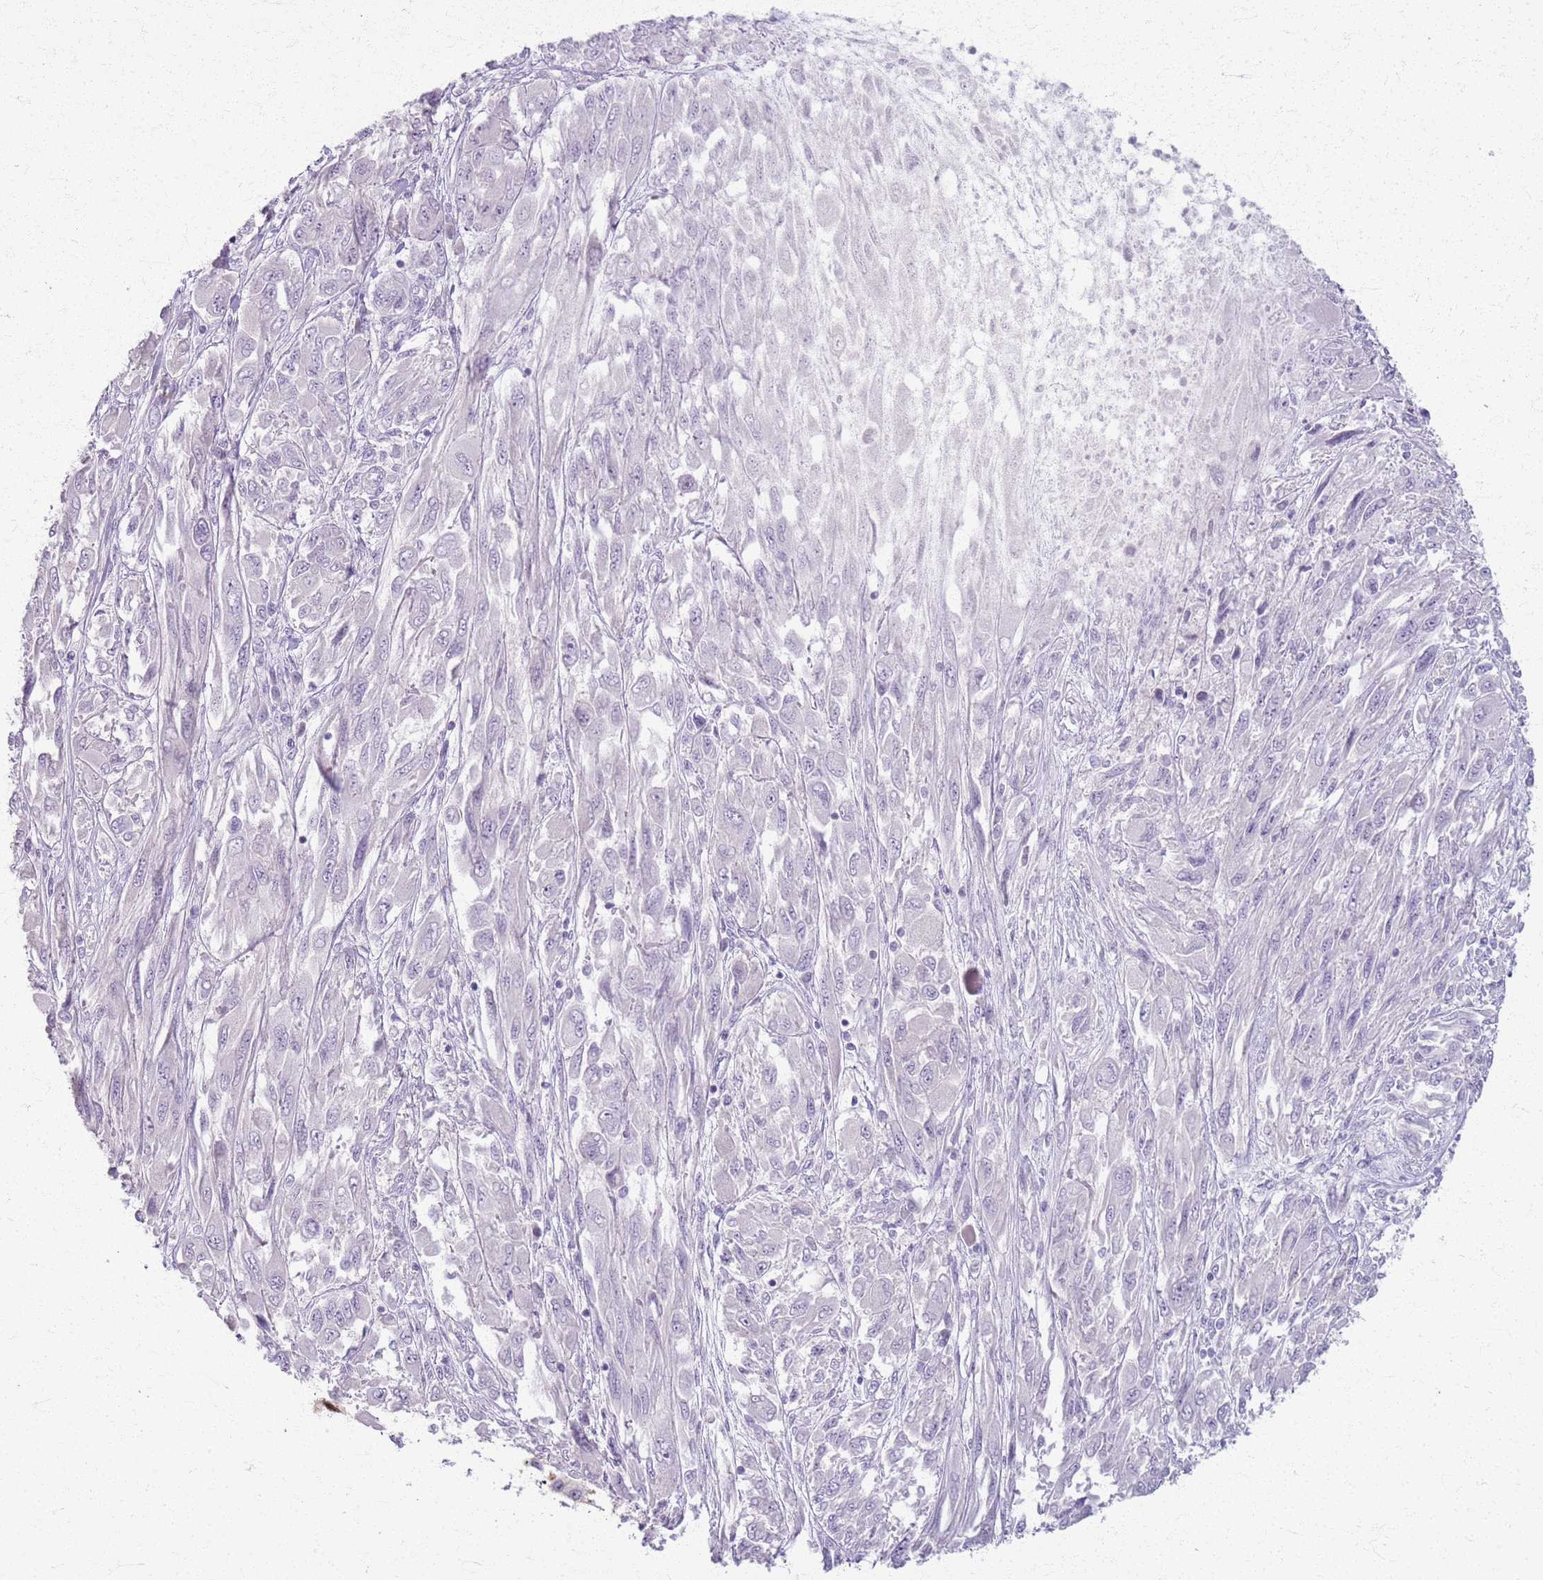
{"staining": {"intensity": "negative", "quantity": "none", "location": "none"}, "tissue": "melanoma", "cell_type": "Tumor cells", "image_type": "cancer", "snomed": [{"axis": "morphology", "description": "Malignant melanoma, NOS"}, {"axis": "topography", "description": "Skin"}], "caption": "This is an IHC image of human melanoma. There is no expression in tumor cells.", "gene": "CSRP3", "patient": {"sex": "female", "age": 91}}